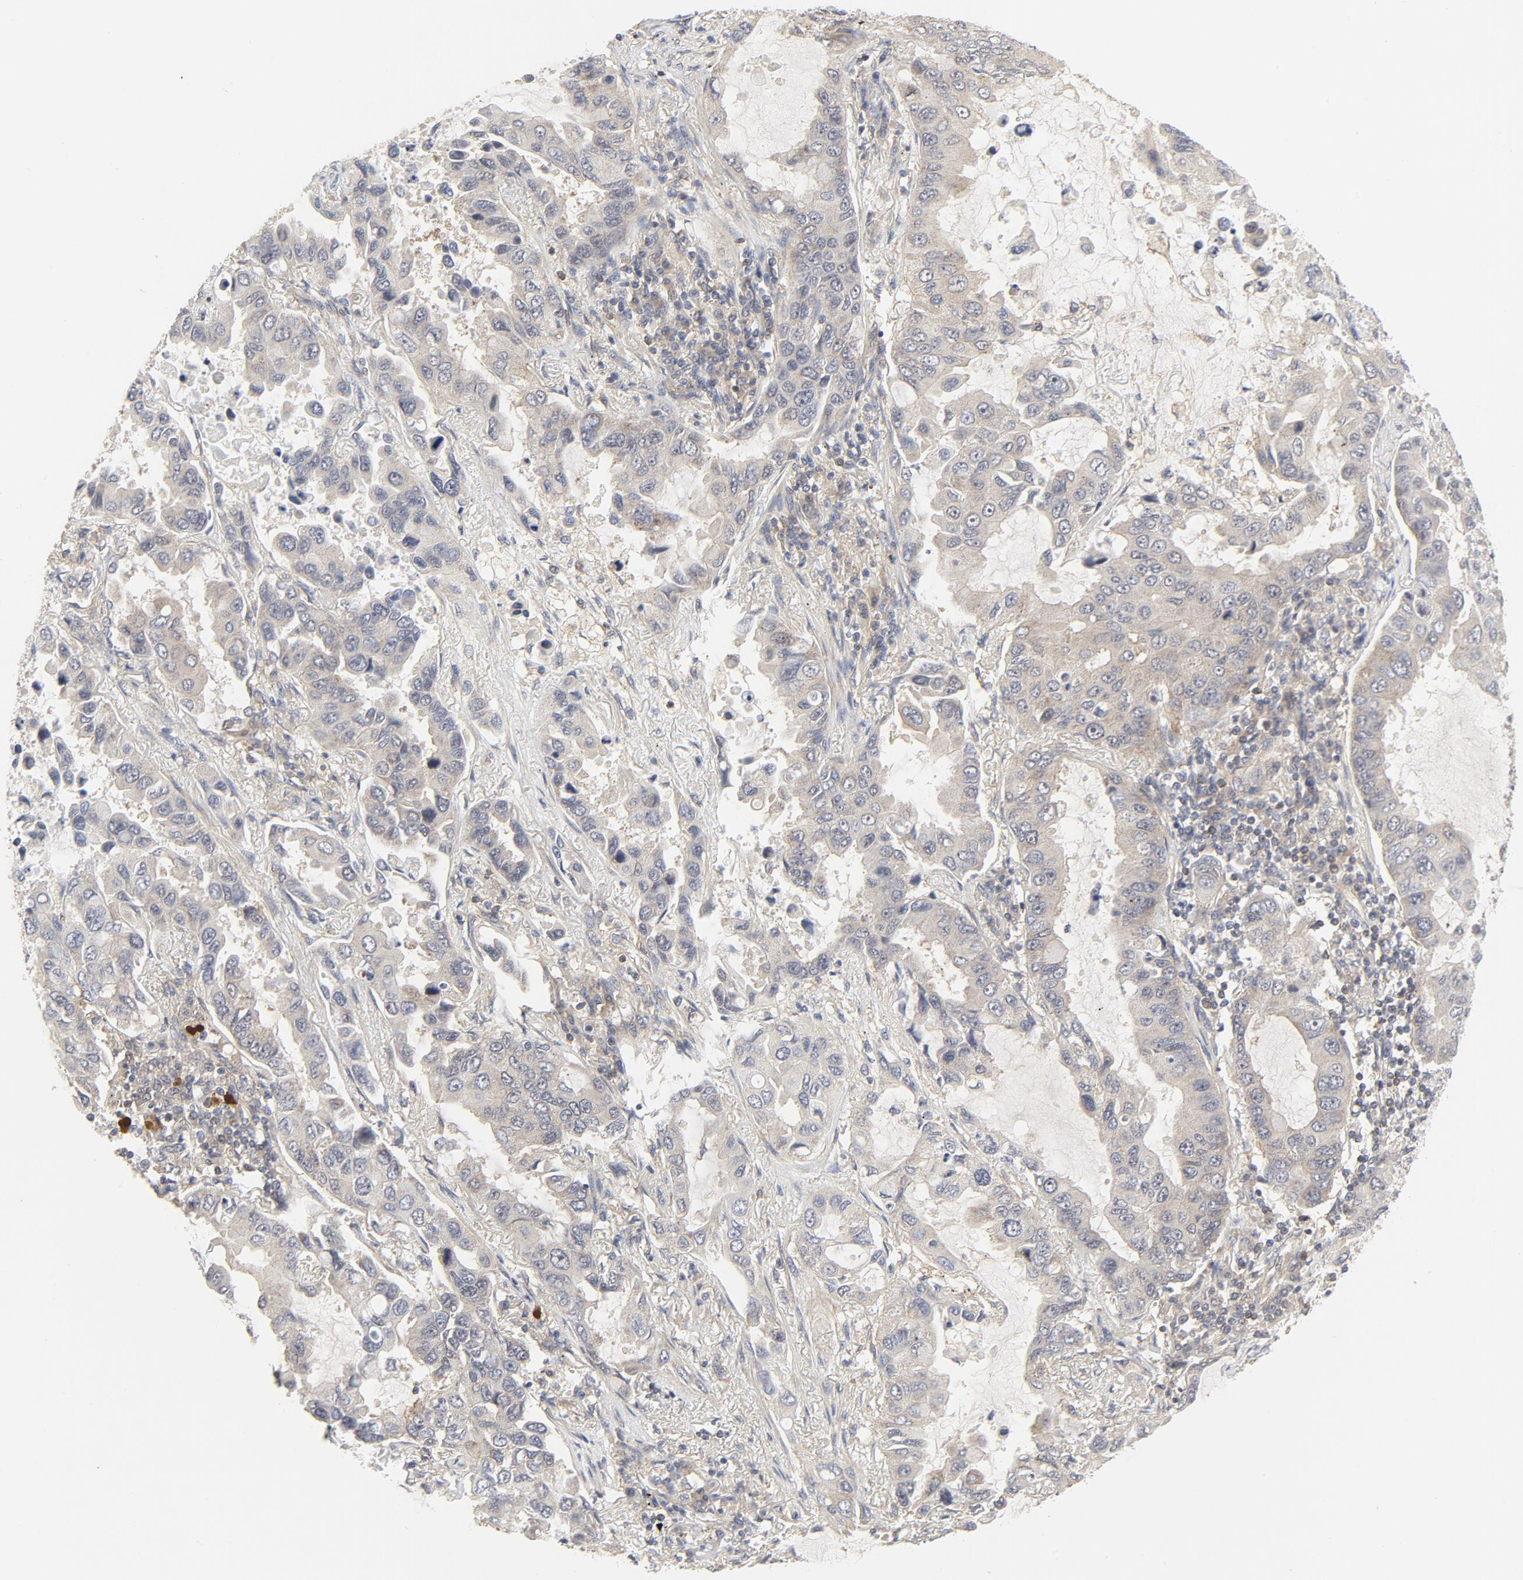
{"staining": {"intensity": "negative", "quantity": "none", "location": "none"}, "tissue": "lung cancer", "cell_type": "Tumor cells", "image_type": "cancer", "snomed": [{"axis": "morphology", "description": "Adenocarcinoma, NOS"}, {"axis": "topography", "description": "Lung"}], "caption": "Tumor cells show no significant protein staining in lung adenocarcinoma.", "gene": "MAP2K7", "patient": {"sex": "male", "age": 64}}